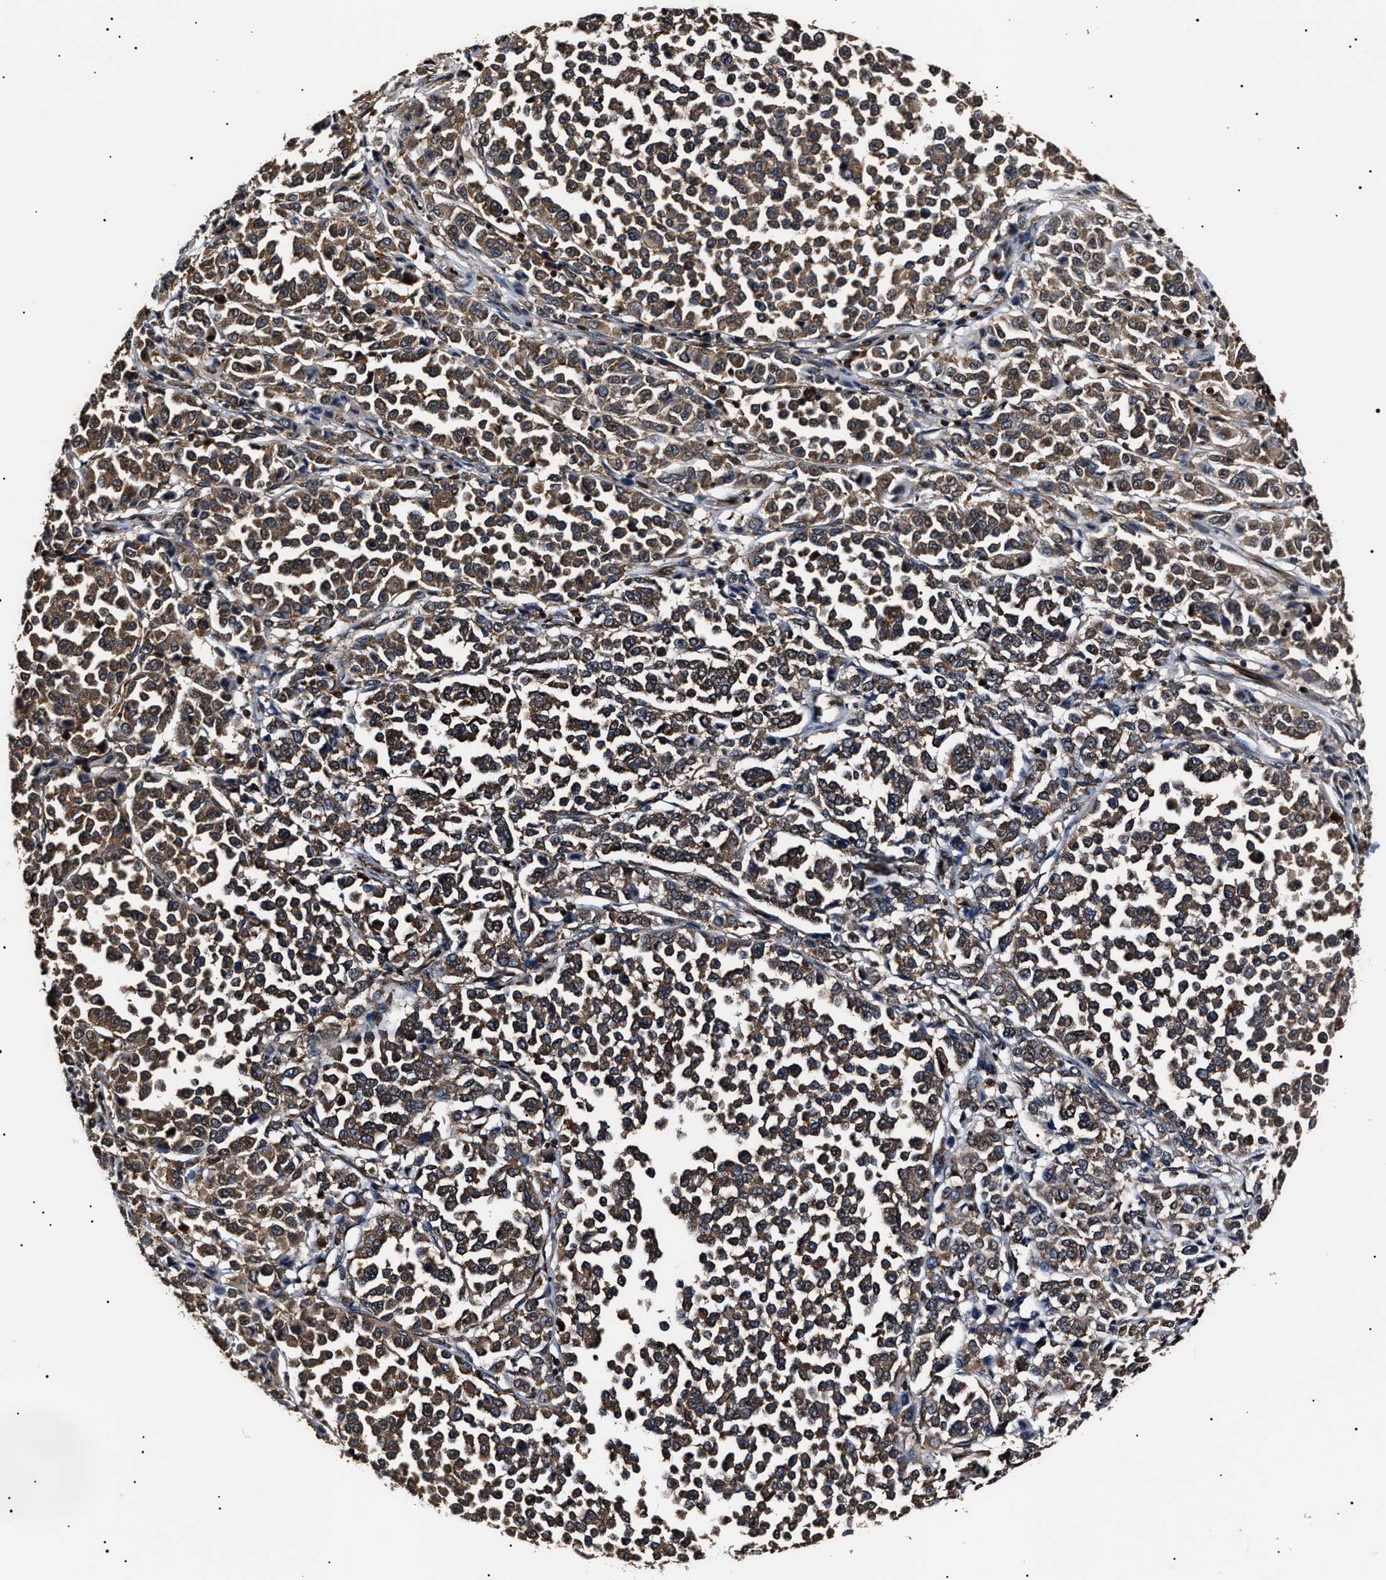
{"staining": {"intensity": "moderate", "quantity": ">75%", "location": "cytoplasmic/membranous"}, "tissue": "melanoma", "cell_type": "Tumor cells", "image_type": "cancer", "snomed": [{"axis": "morphology", "description": "Malignant melanoma, Metastatic site"}, {"axis": "topography", "description": "Pancreas"}], "caption": "Malignant melanoma (metastatic site) stained for a protein (brown) shows moderate cytoplasmic/membranous positive expression in about >75% of tumor cells.", "gene": "CCT8", "patient": {"sex": "female", "age": 30}}